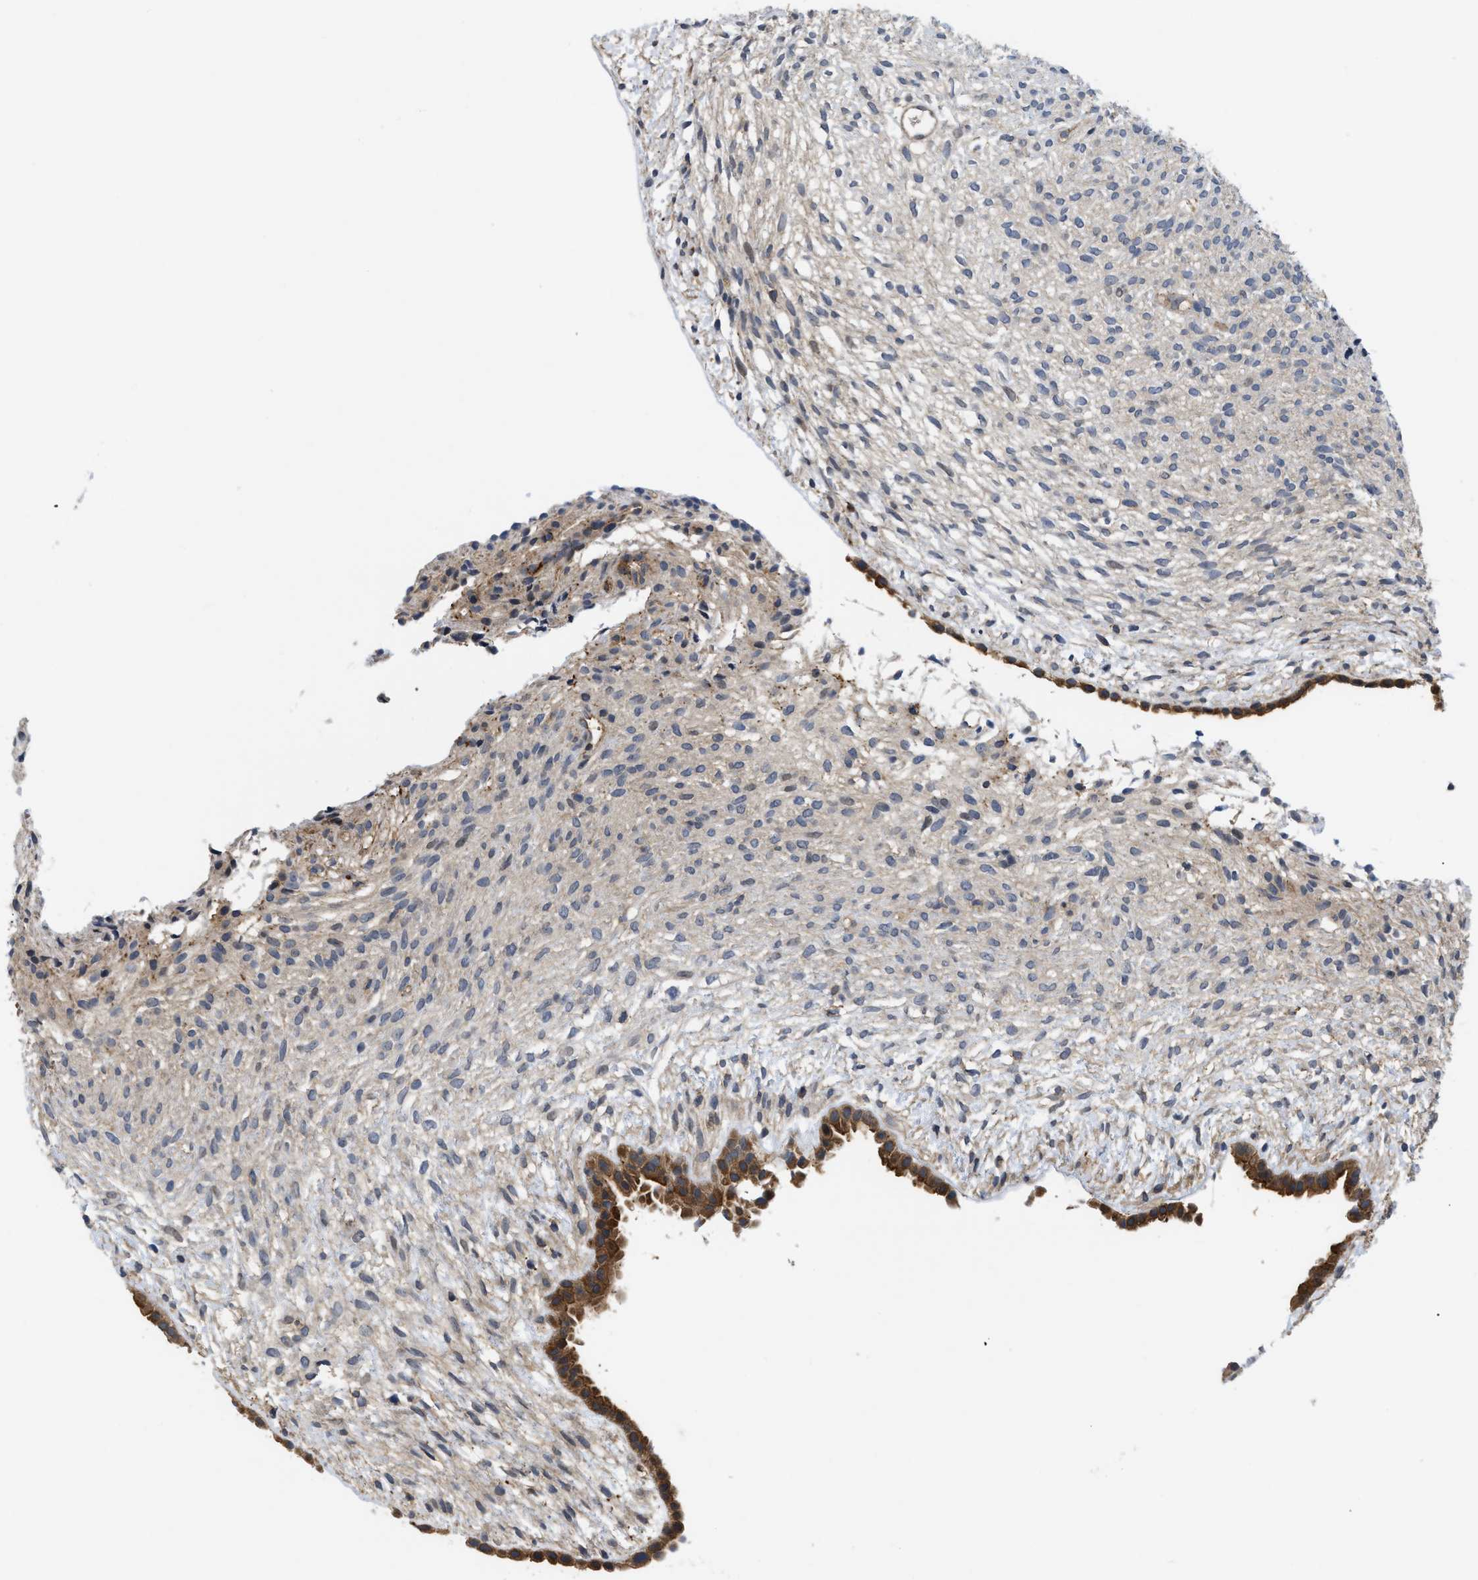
{"staining": {"intensity": "weak", "quantity": "<25%", "location": "cytoplasmic/membranous"}, "tissue": "ovary", "cell_type": "Ovarian stroma cells", "image_type": "normal", "snomed": [{"axis": "morphology", "description": "Normal tissue, NOS"}, {"axis": "morphology", "description": "Cyst, NOS"}, {"axis": "topography", "description": "Ovary"}], "caption": "Ovary stained for a protein using immunohistochemistry (IHC) displays no expression ovarian stroma cells.", "gene": "HMGCR", "patient": {"sex": "female", "age": 18}}